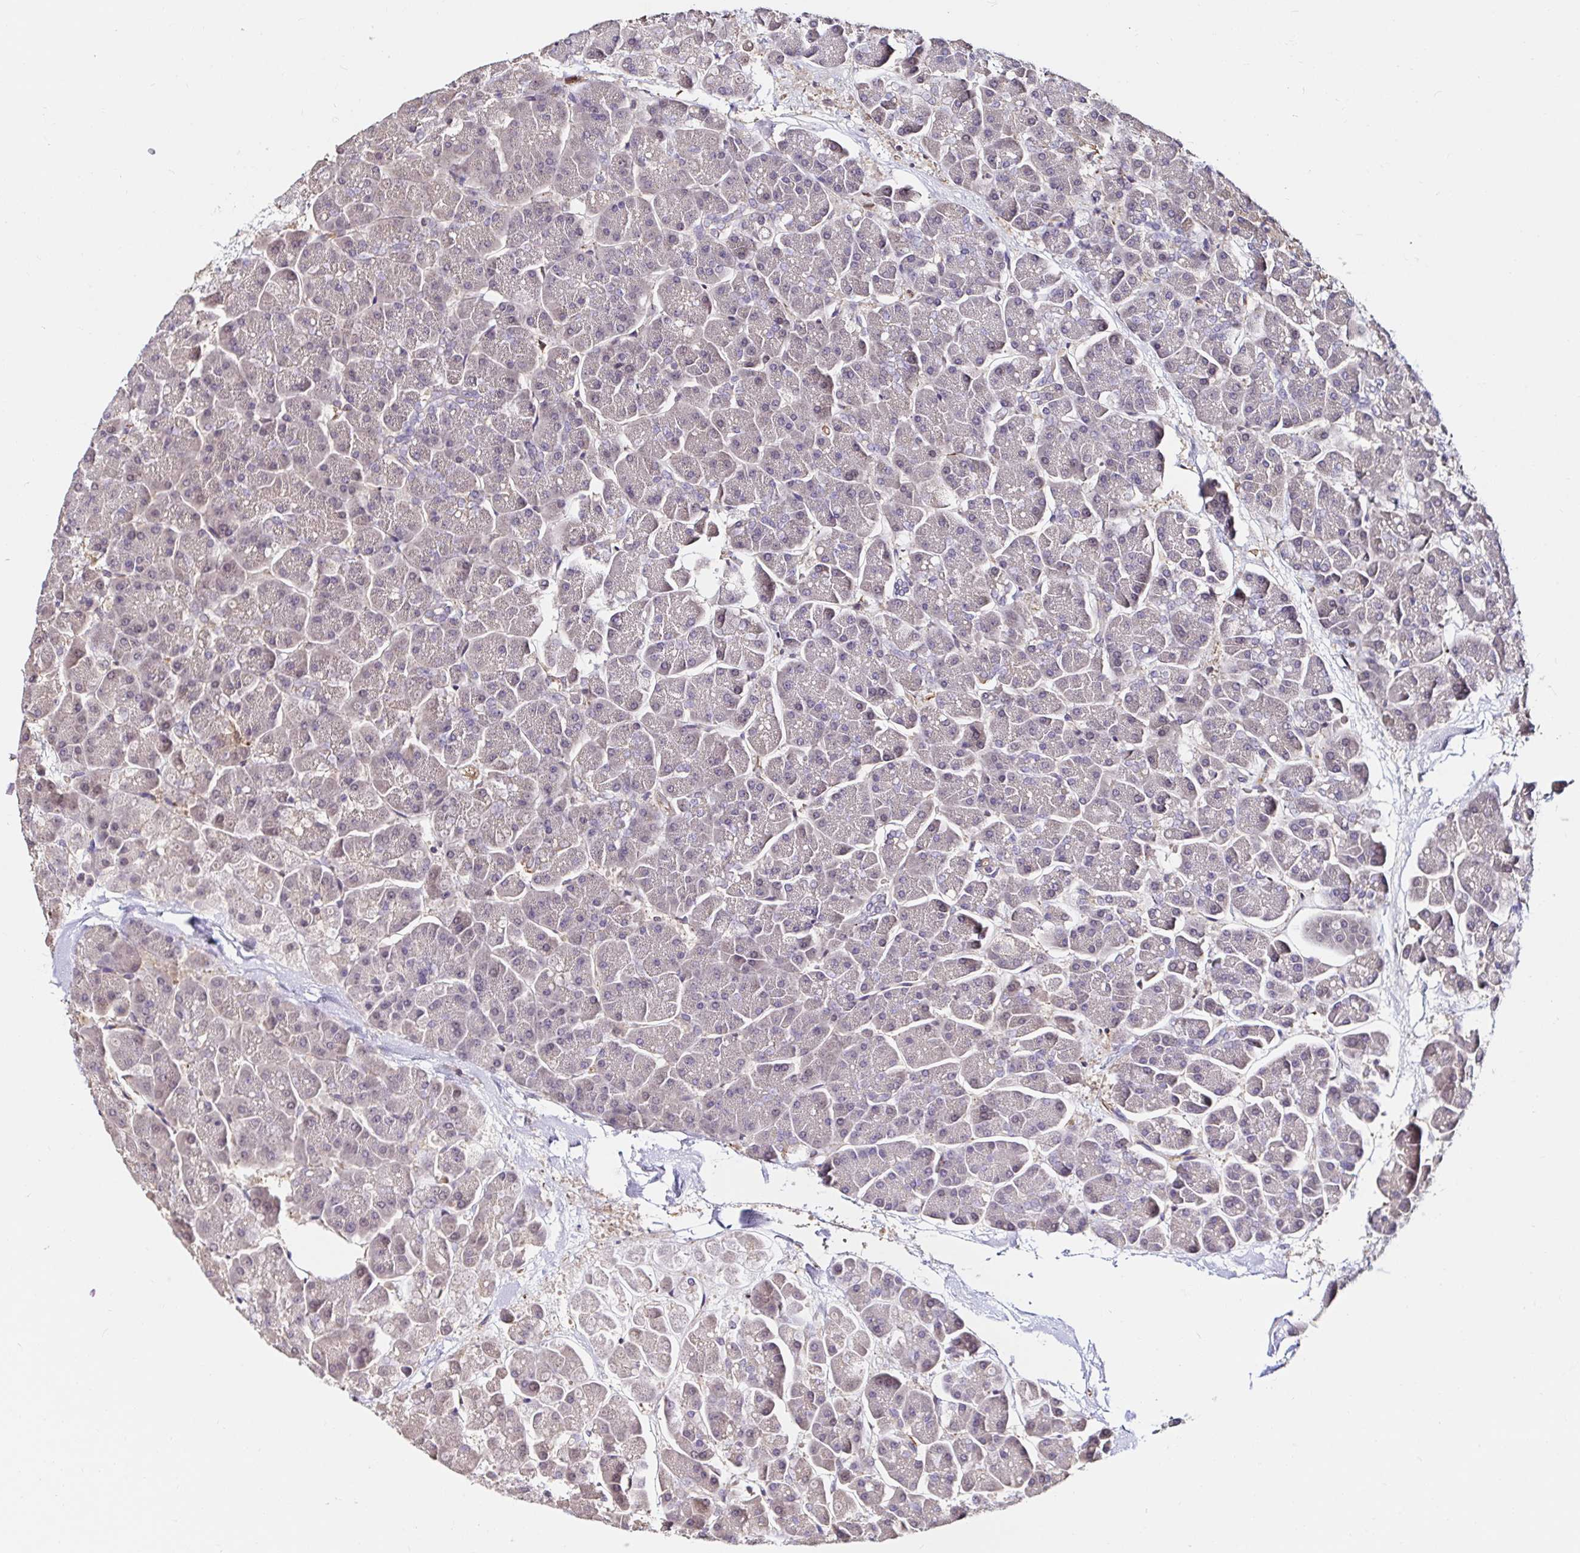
{"staining": {"intensity": "weak", "quantity": "<25%", "location": "cytoplasmic/membranous"}, "tissue": "pancreas", "cell_type": "Exocrine glandular cells", "image_type": "normal", "snomed": [{"axis": "morphology", "description": "Normal tissue, NOS"}, {"axis": "topography", "description": "Pancreas"}, {"axis": "topography", "description": "Peripheral nerve tissue"}], "caption": "Histopathology image shows no protein expression in exocrine glandular cells of unremarkable pancreas. (DAB (3,3'-diaminobenzidine) immunohistochemistry (IHC) with hematoxylin counter stain).", "gene": "RSRP1", "patient": {"sex": "male", "age": 54}}